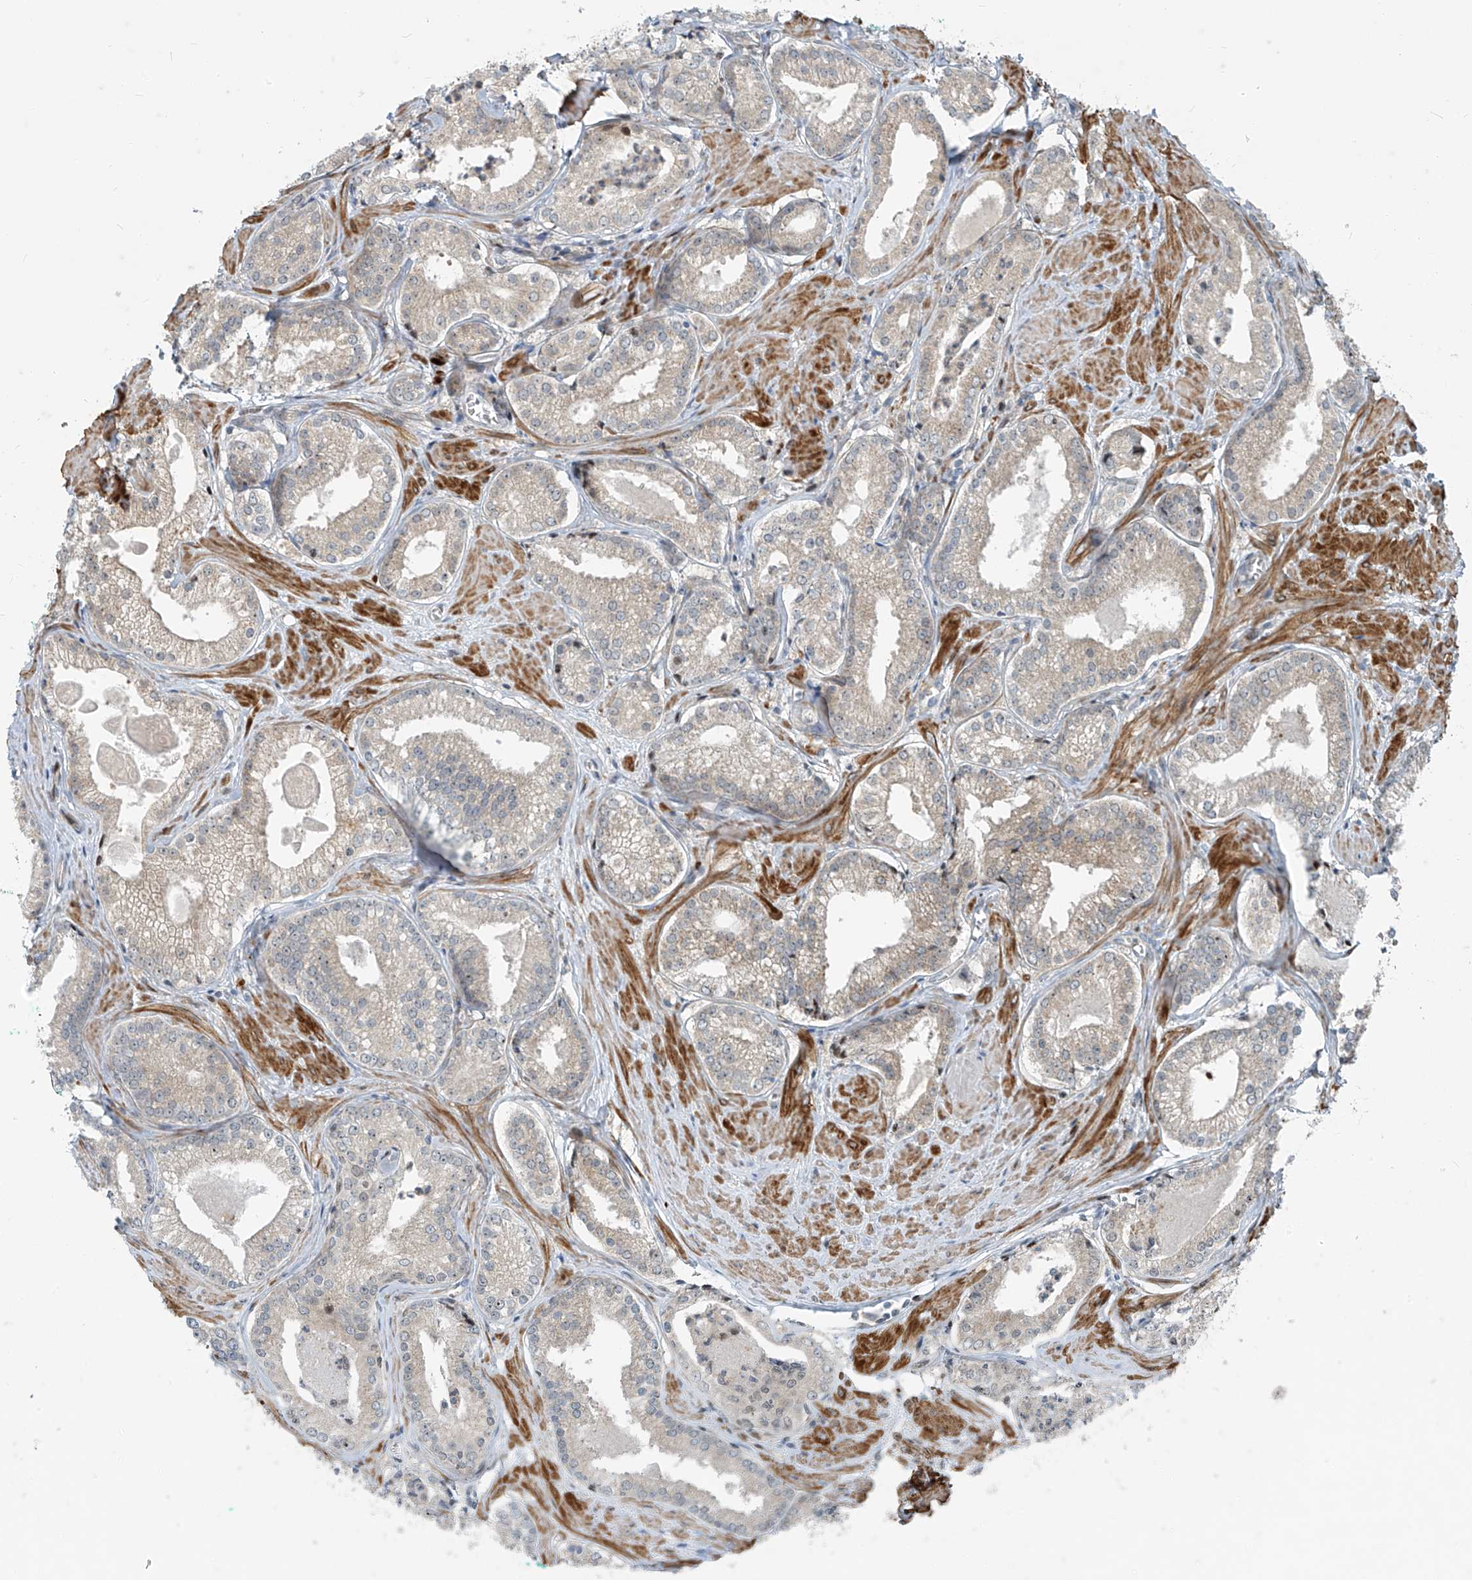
{"staining": {"intensity": "negative", "quantity": "none", "location": "none"}, "tissue": "prostate cancer", "cell_type": "Tumor cells", "image_type": "cancer", "snomed": [{"axis": "morphology", "description": "Adenocarcinoma, Low grade"}, {"axis": "topography", "description": "Prostate"}], "caption": "High power microscopy photomicrograph of an immunohistochemistry photomicrograph of prostate cancer, revealing no significant positivity in tumor cells.", "gene": "PPCS", "patient": {"sex": "male", "age": 54}}